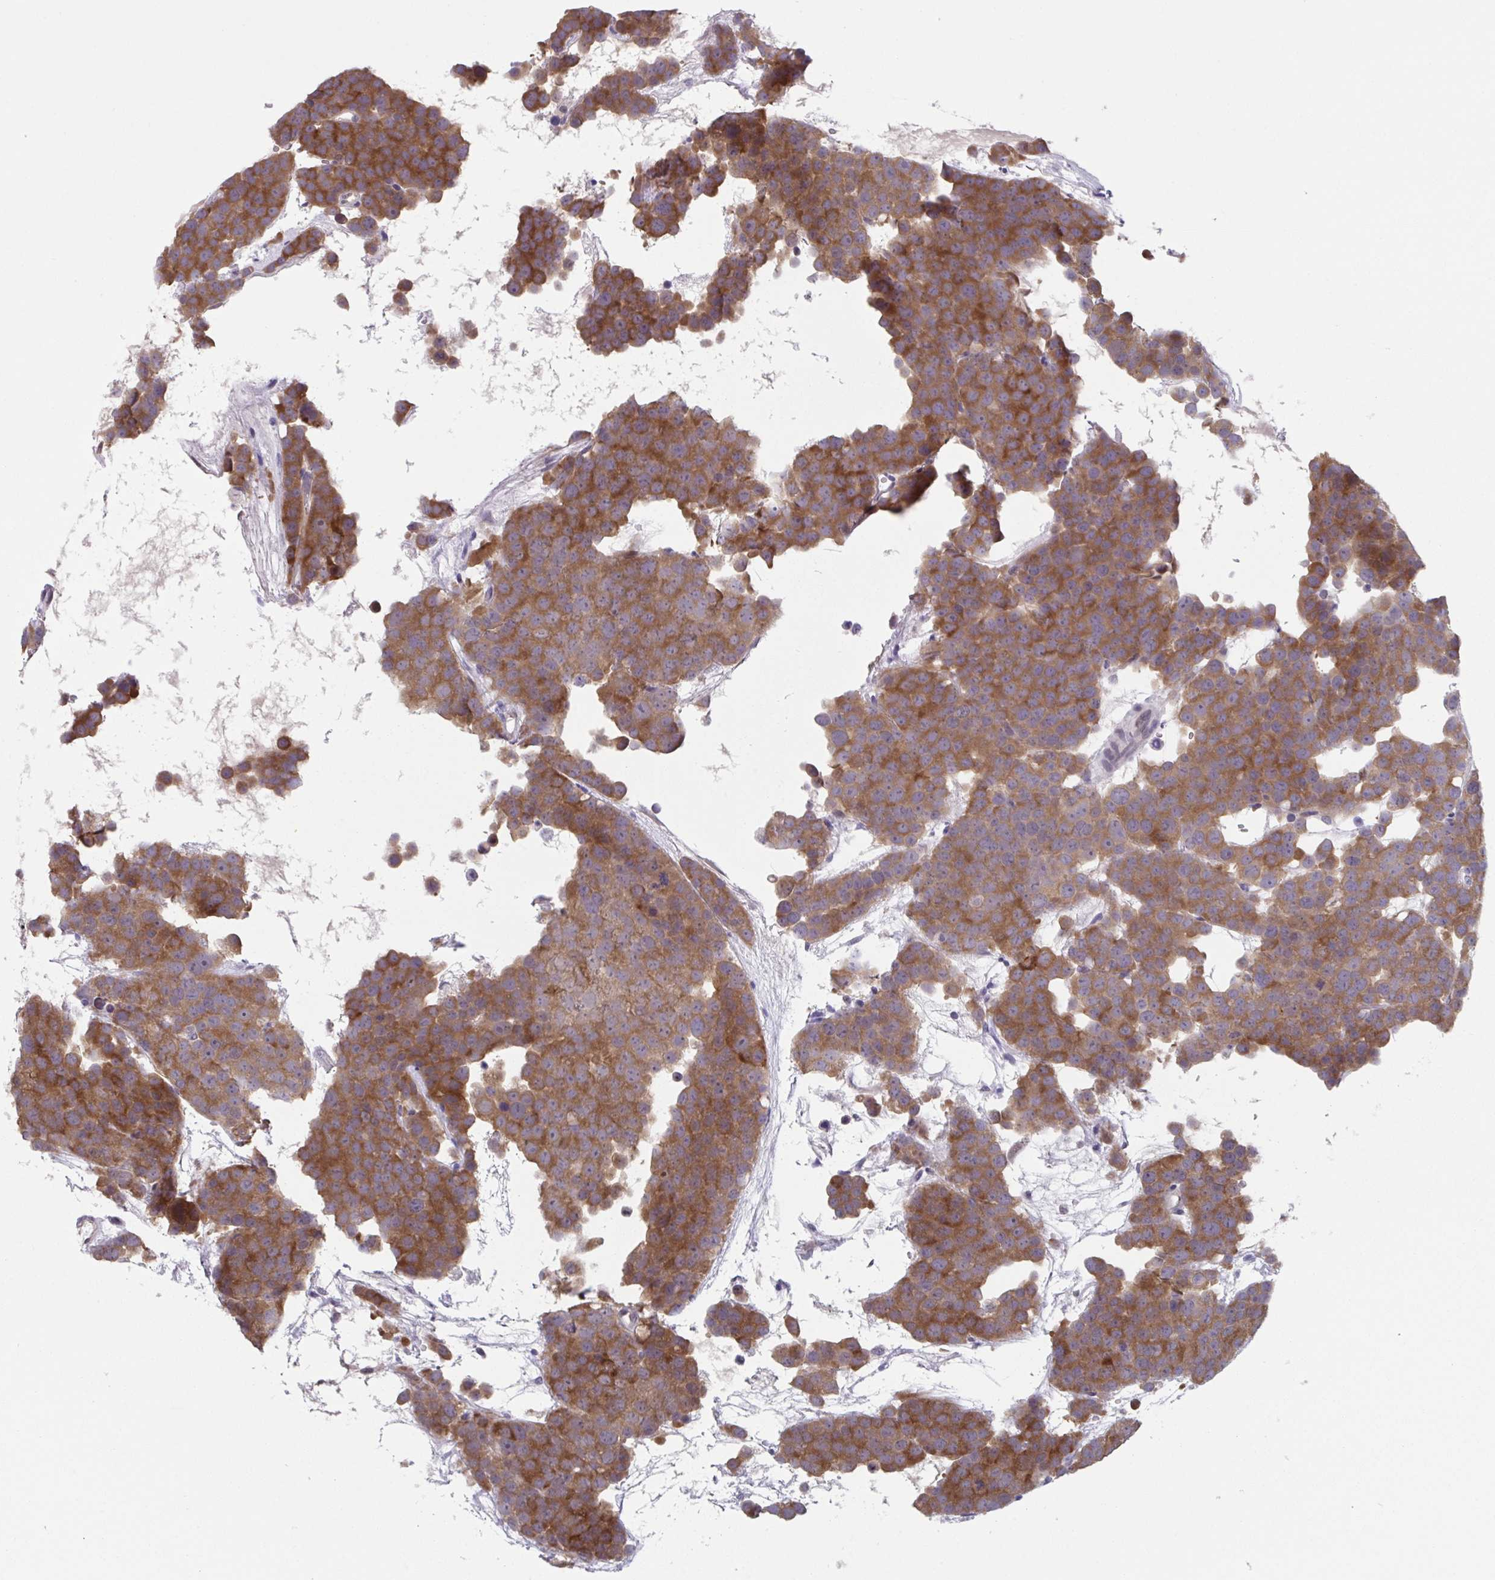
{"staining": {"intensity": "moderate", "quantity": ">75%", "location": "cytoplasmic/membranous"}, "tissue": "testis cancer", "cell_type": "Tumor cells", "image_type": "cancer", "snomed": [{"axis": "morphology", "description": "Seminoma, NOS"}, {"axis": "topography", "description": "Testis"}], "caption": "Immunohistochemical staining of testis seminoma exhibits medium levels of moderate cytoplasmic/membranous positivity in about >75% of tumor cells. (Stains: DAB (3,3'-diaminobenzidine) in brown, nuclei in blue, Microscopy: brightfield microscopy at high magnification).", "gene": "RIOK1", "patient": {"sex": "male", "age": 71}}